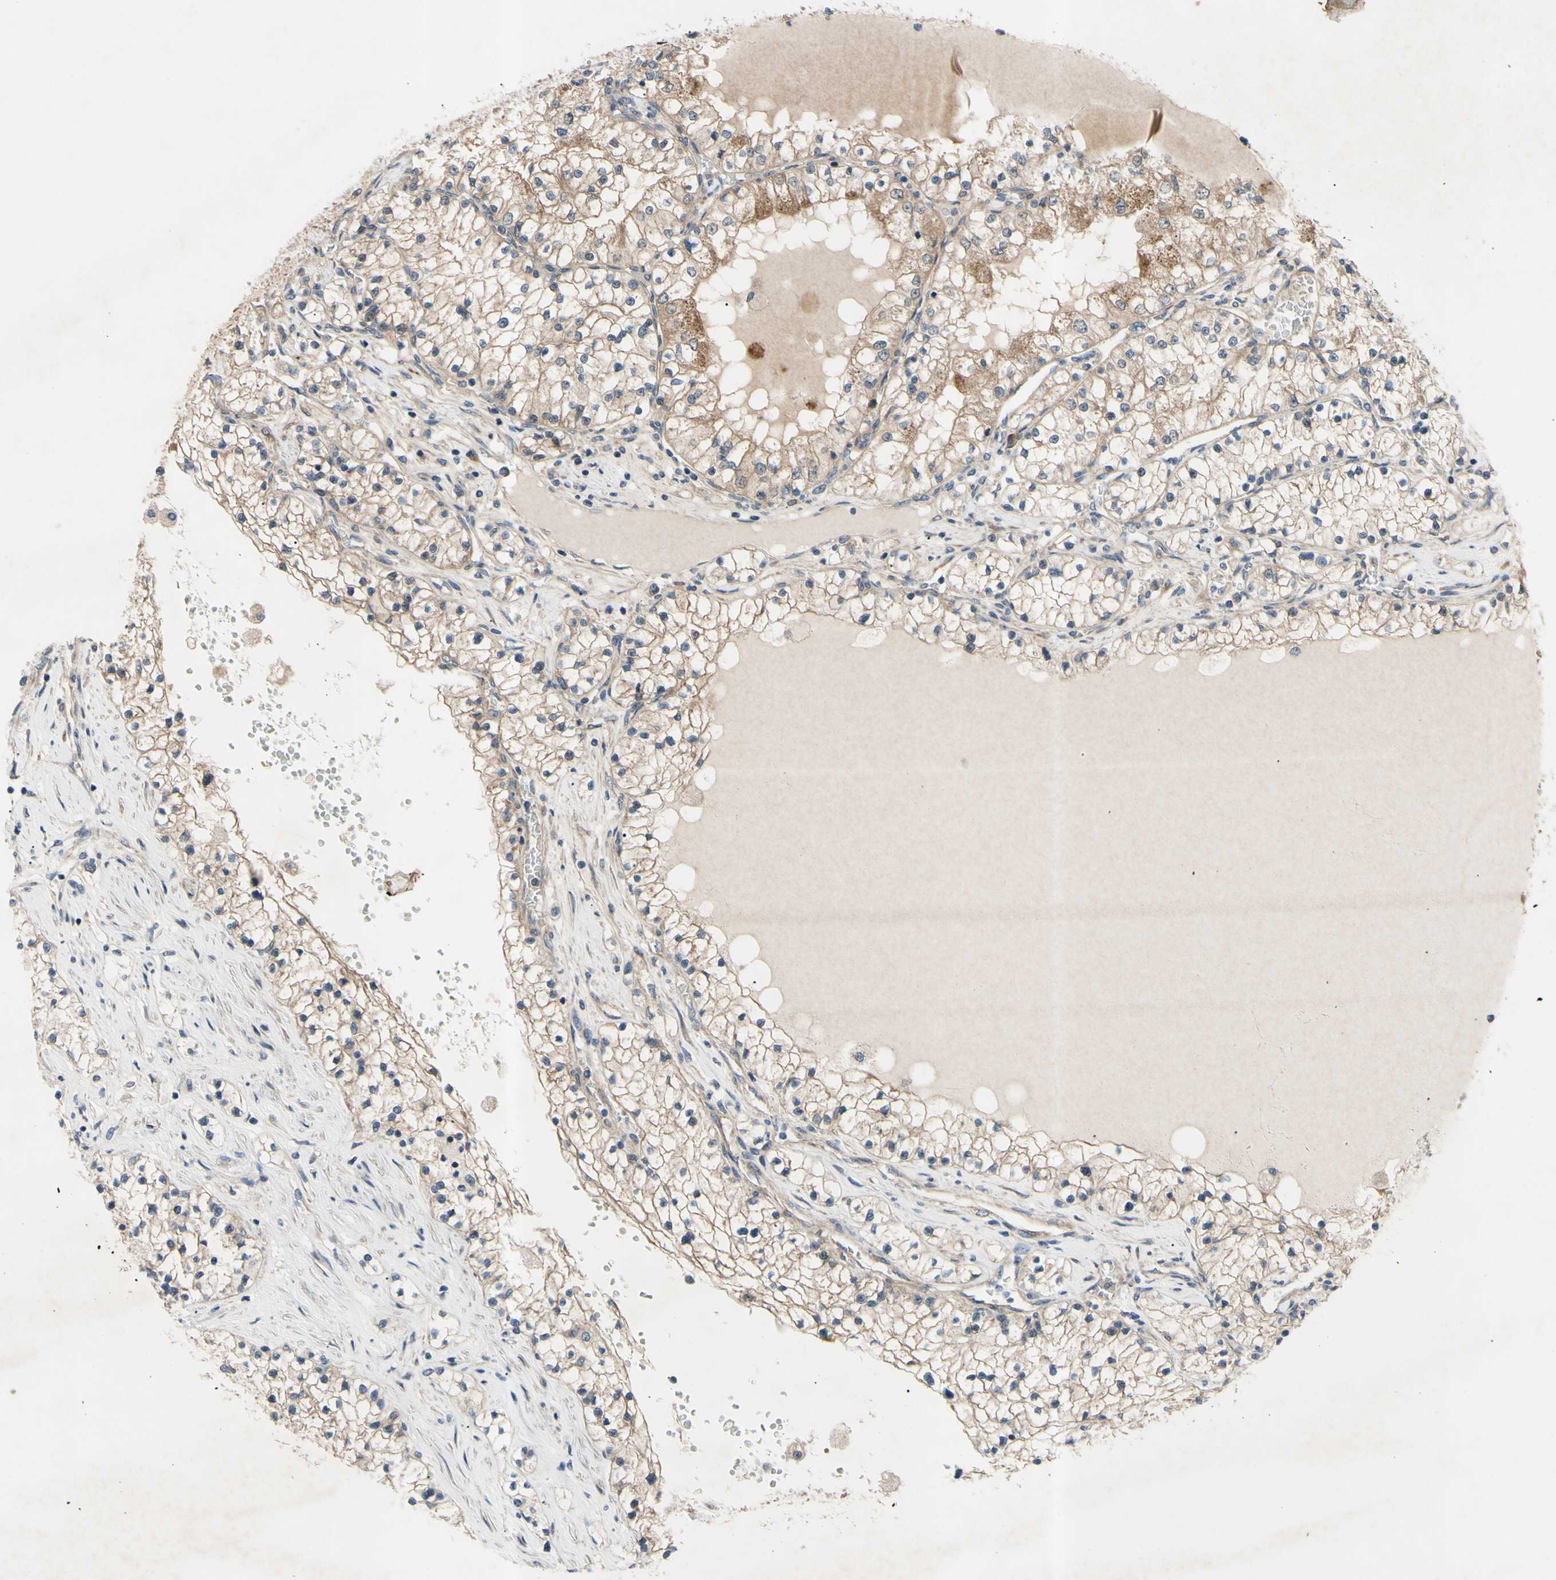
{"staining": {"intensity": "weak", "quantity": "25%-75%", "location": "cytoplasmic/membranous"}, "tissue": "renal cancer", "cell_type": "Tumor cells", "image_type": "cancer", "snomed": [{"axis": "morphology", "description": "Adenocarcinoma, NOS"}, {"axis": "topography", "description": "Kidney"}], "caption": "Protein staining of renal cancer (adenocarcinoma) tissue displays weak cytoplasmic/membranous staining in about 25%-75% of tumor cells.", "gene": "SVIL", "patient": {"sex": "male", "age": 68}}